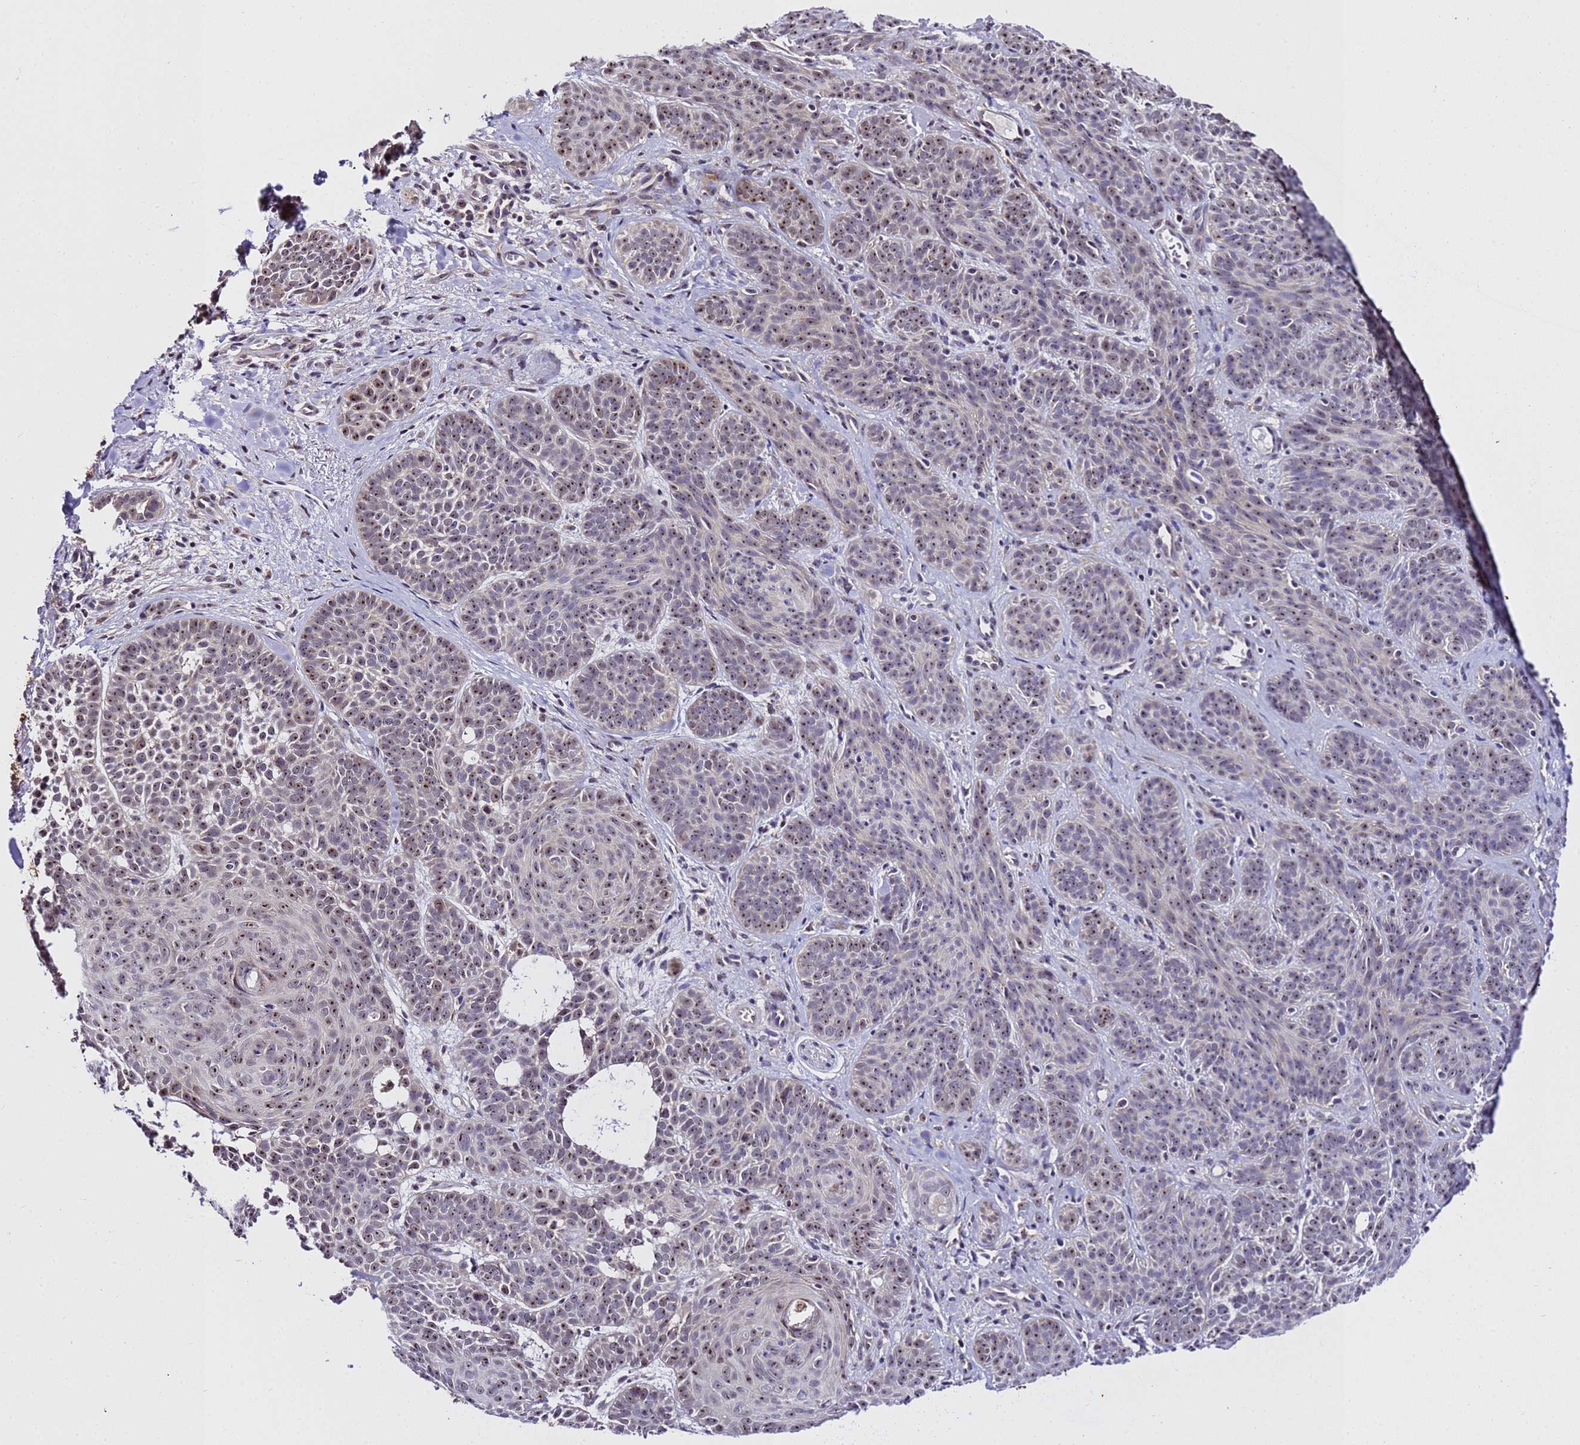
{"staining": {"intensity": "moderate", "quantity": "25%-75%", "location": "nuclear"}, "tissue": "skin cancer", "cell_type": "Tumor cells", "image_type": "cancer", "snomed": [{"axis": "morphology", "description": "Basal cell carcinoma"}, {"axis": "topography", "description": "Skin"}], "caption": "A photomicrograph of basal cell carcinoma (skin) stained for a protein shows moderate nuclear brown staining in tumor cells. Using DAB (3,3'-diaminobenzidine) (brown) and hematoxylin (blue) stains, captured at high magnification using brightfield microscopy.", "gene": "SLX4IP", "patient": {"sex": "male", "age": 85}}